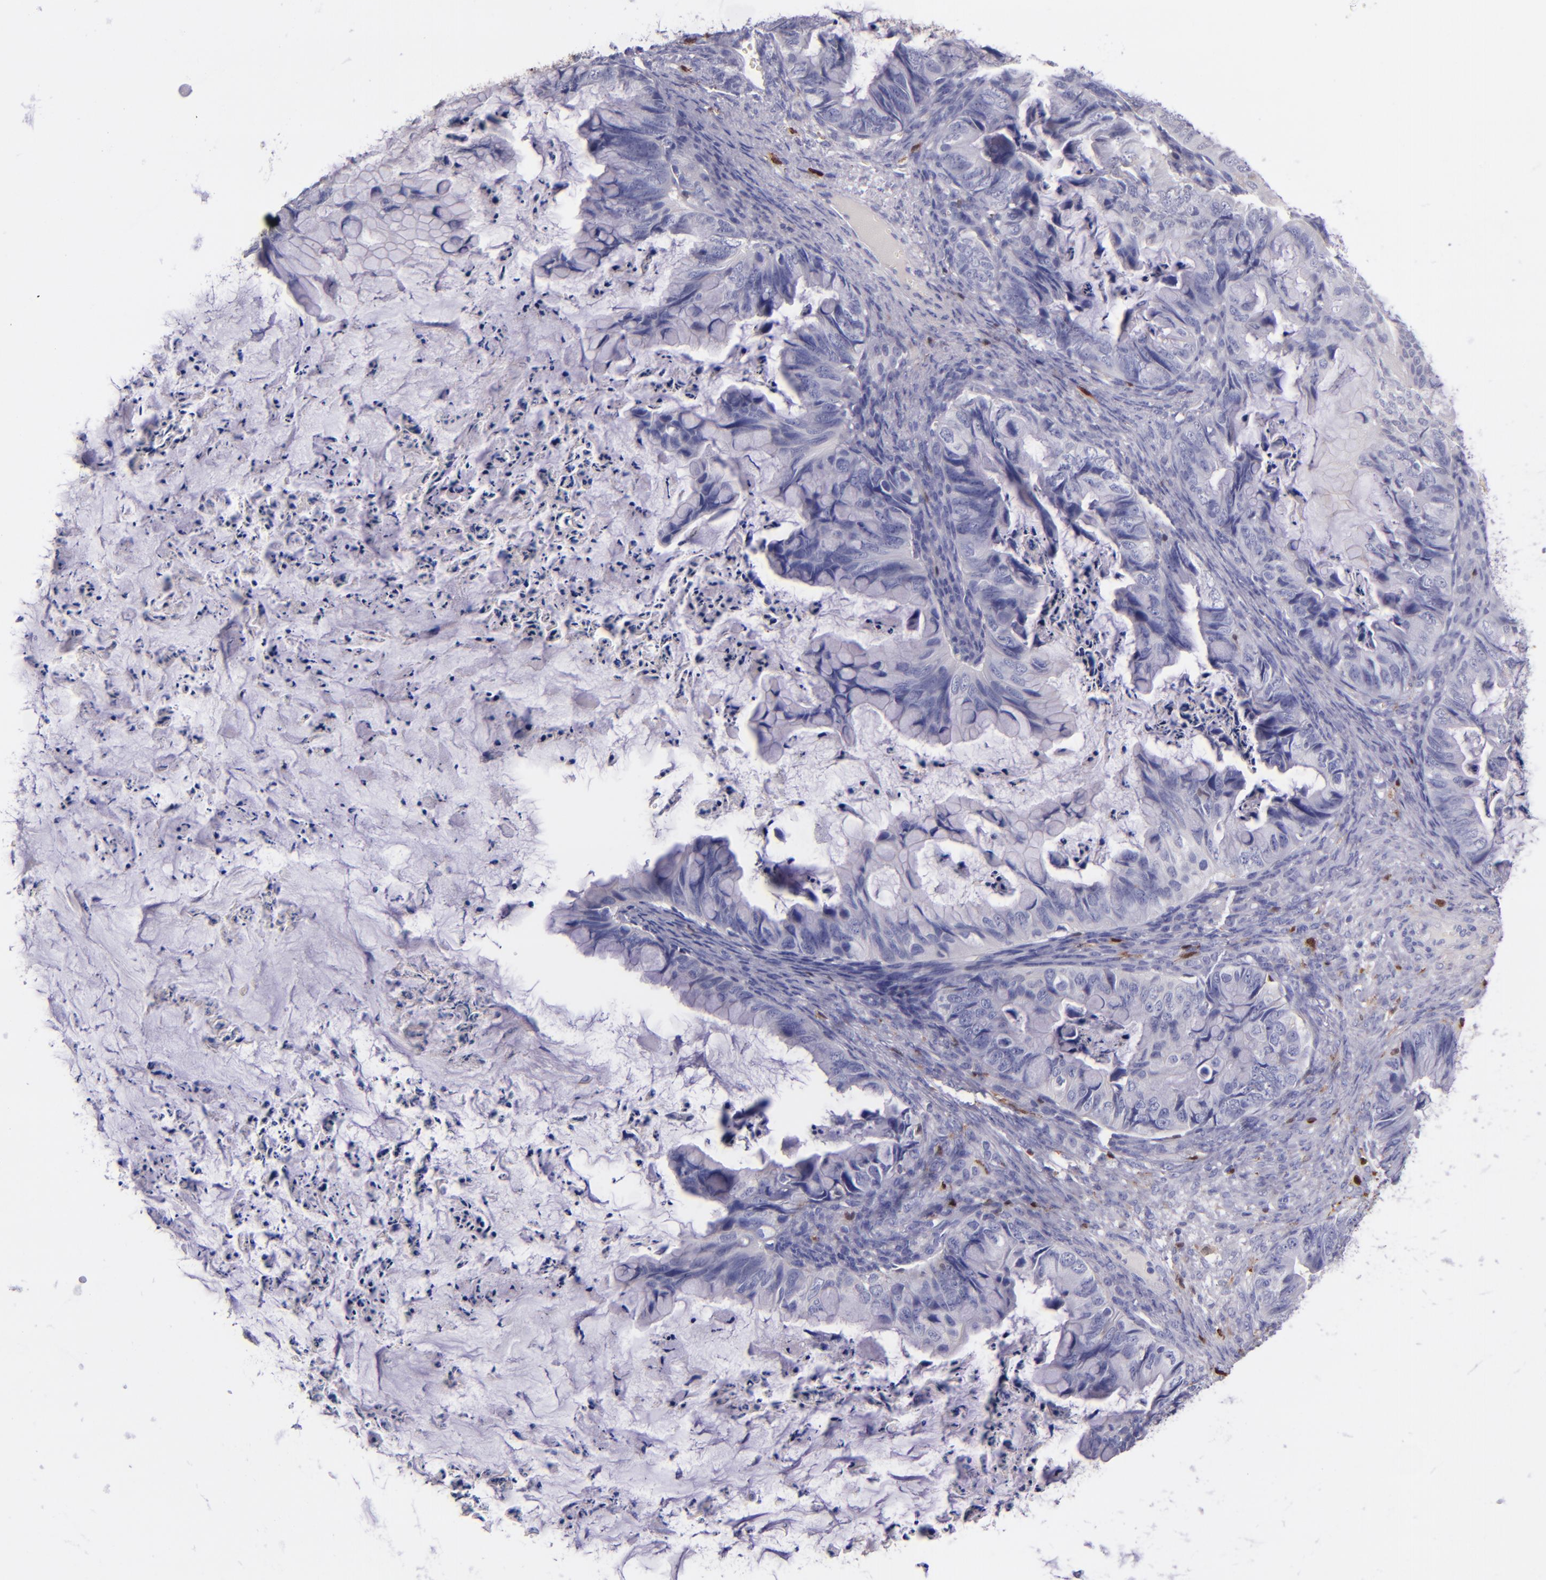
{"staining": {"intensity": "negative", "quantity": "none", "location": "none"}, "tissue": "ovarian cancer", "cell_type": "Tumor cells", "image_type": "cancer", "snomed": [{"axis": "morphology", "description": "Cystadenocarcinoma, mucinous, NOS"}, {"axis": "topography", "description": "Ovary"}], "caption": "Photomicrograph shows no protein positivity in tumor cells of mucinous cystadenocarcinoma (ovarian) tissue.", "gene": "F13A1", "patient": {"sex": "female", "age": 36}}